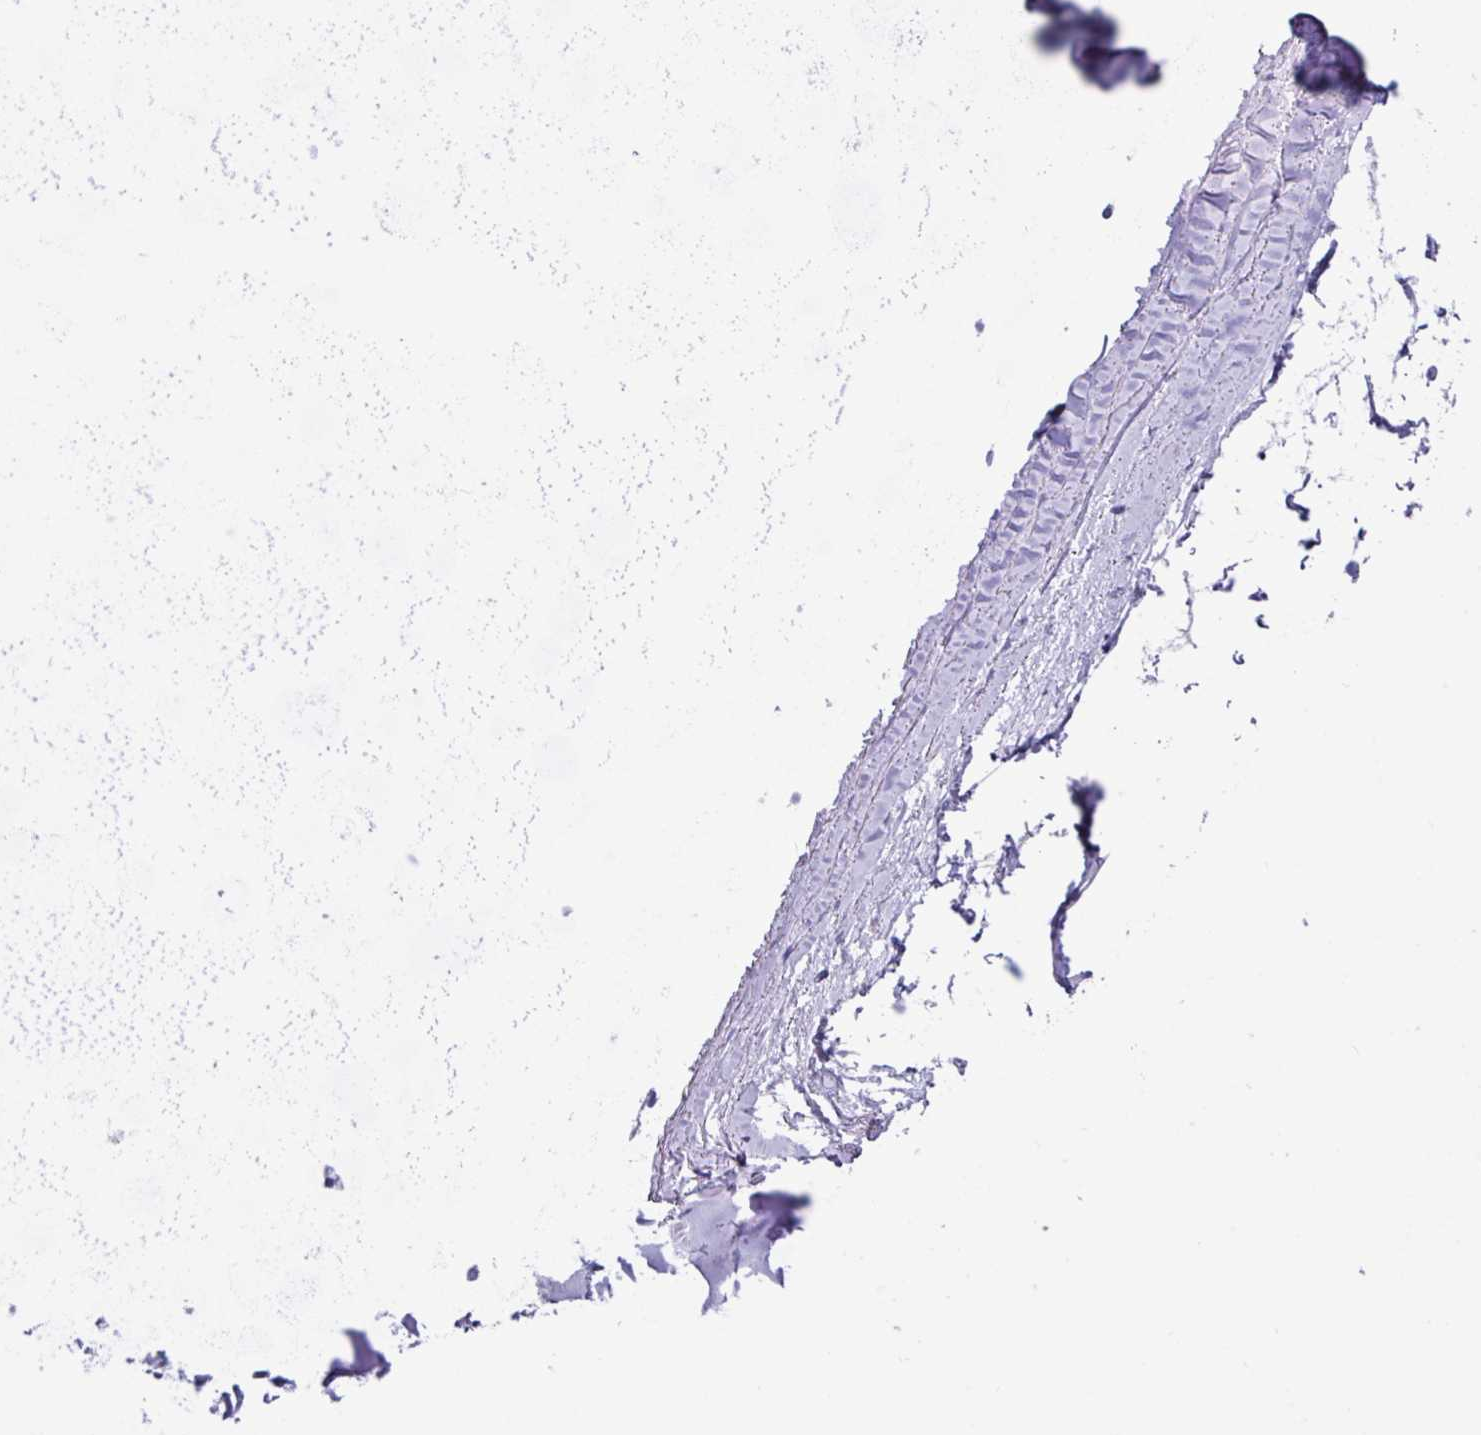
{"staining": {"intensity": "negative", "quantity": "none", "location": "none"}, "tissue": "adipose tissue", "cell_type": "Adipocytes", "image_type": "normal", "snomed": [{"axis": "morphology", "description": "Normal tissue, NOS"}, {"axis": "topography", "description": "Cartilage tissue"}, {"axis": "topography", "description": "Bronchus"}], "caption": "Human adipose tissue stained for a protein using immunohistochemistry (IHC) displays no positivity in adipocytes.", "gene": "ZNF524", "patient": {"sex": "female", "age": 72}}